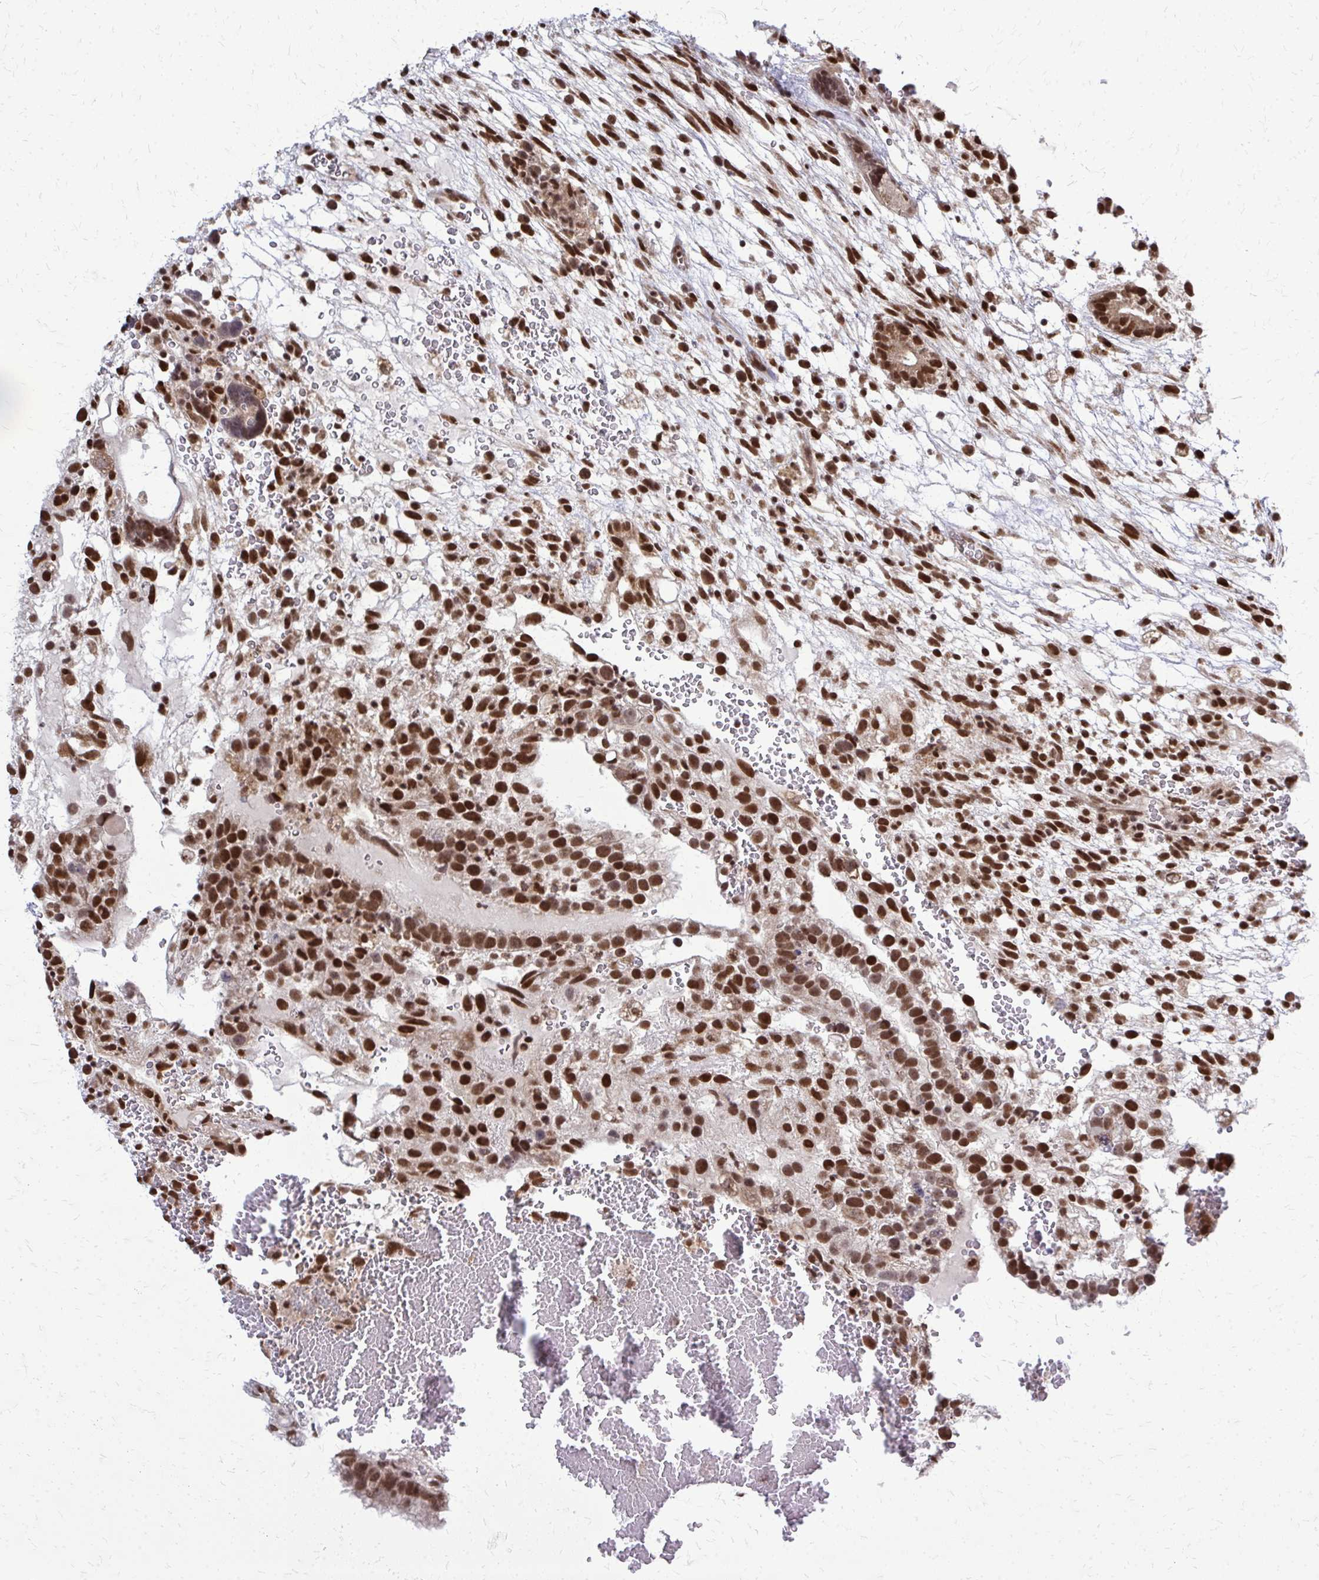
{"staining": {"intensity": "strong", "quantity": ">75%", "location": "nuclear"}, "tissue": "testis cancer", "cell_type": "Tumor cells", "image_type": "cancer", "snomed": [{"axis": "morphology", "description": "Normal tissue, NOS"}, {"axis": "morphology", "description": "Carcinoma, Embryonal, NOS"}, {"axis": "topography", "description": "Testis"}], "caption": "DAB (3,3'-diaminobenzidine) immunohistochemical staining of testis embryonal carcinoma demonstrates strong nuclear protein expression in about >75% of tumor cells. The staining was performed using DAB (3,3'-diaminobenzidine), with brown indicating positive protein expression. Nuclei are stained blue with hematoxylin.", "gene": "HDAC3", "patient": {"sex": "male", "age": 32}}